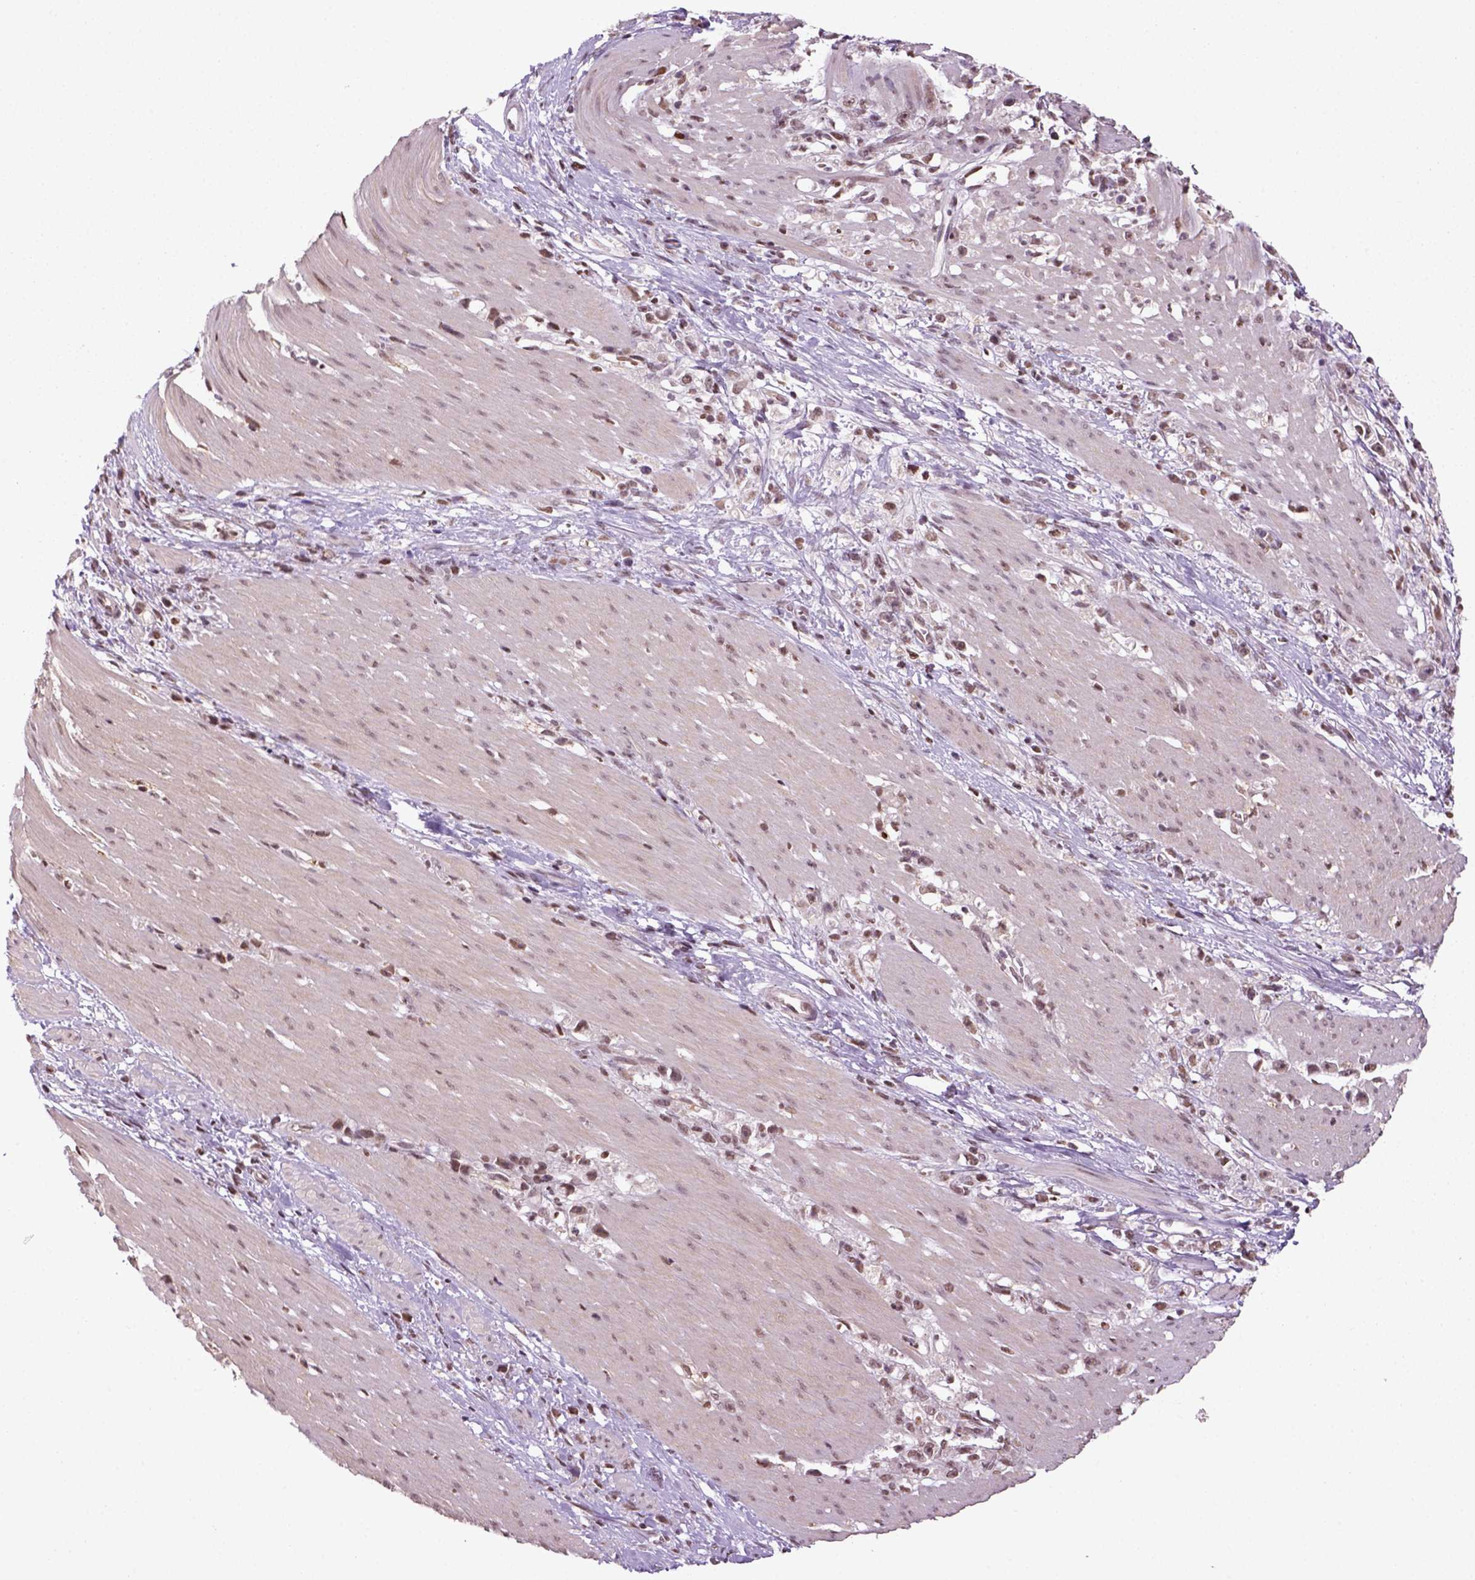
{"staining": {"intensity": "moderate", "quantity": ">75%", "location": "nuclear"}, "tissue": "stomach cancer", "cell_type": "Tumor cells", "image_type": "cancer", "snomed": [{"axis": "morphology", "description": "Adenocarcinoma, NOS"}, {"axis": "topography", "description": "Stomach"}], "caption": "Human adenocarcinoma (stomach) stained for a protein (brown) shows moderate nuclear positive expression in about >75% of tumor cells.", "gene": "GOT1", "patient": {"sex": "female", "age": 59}}